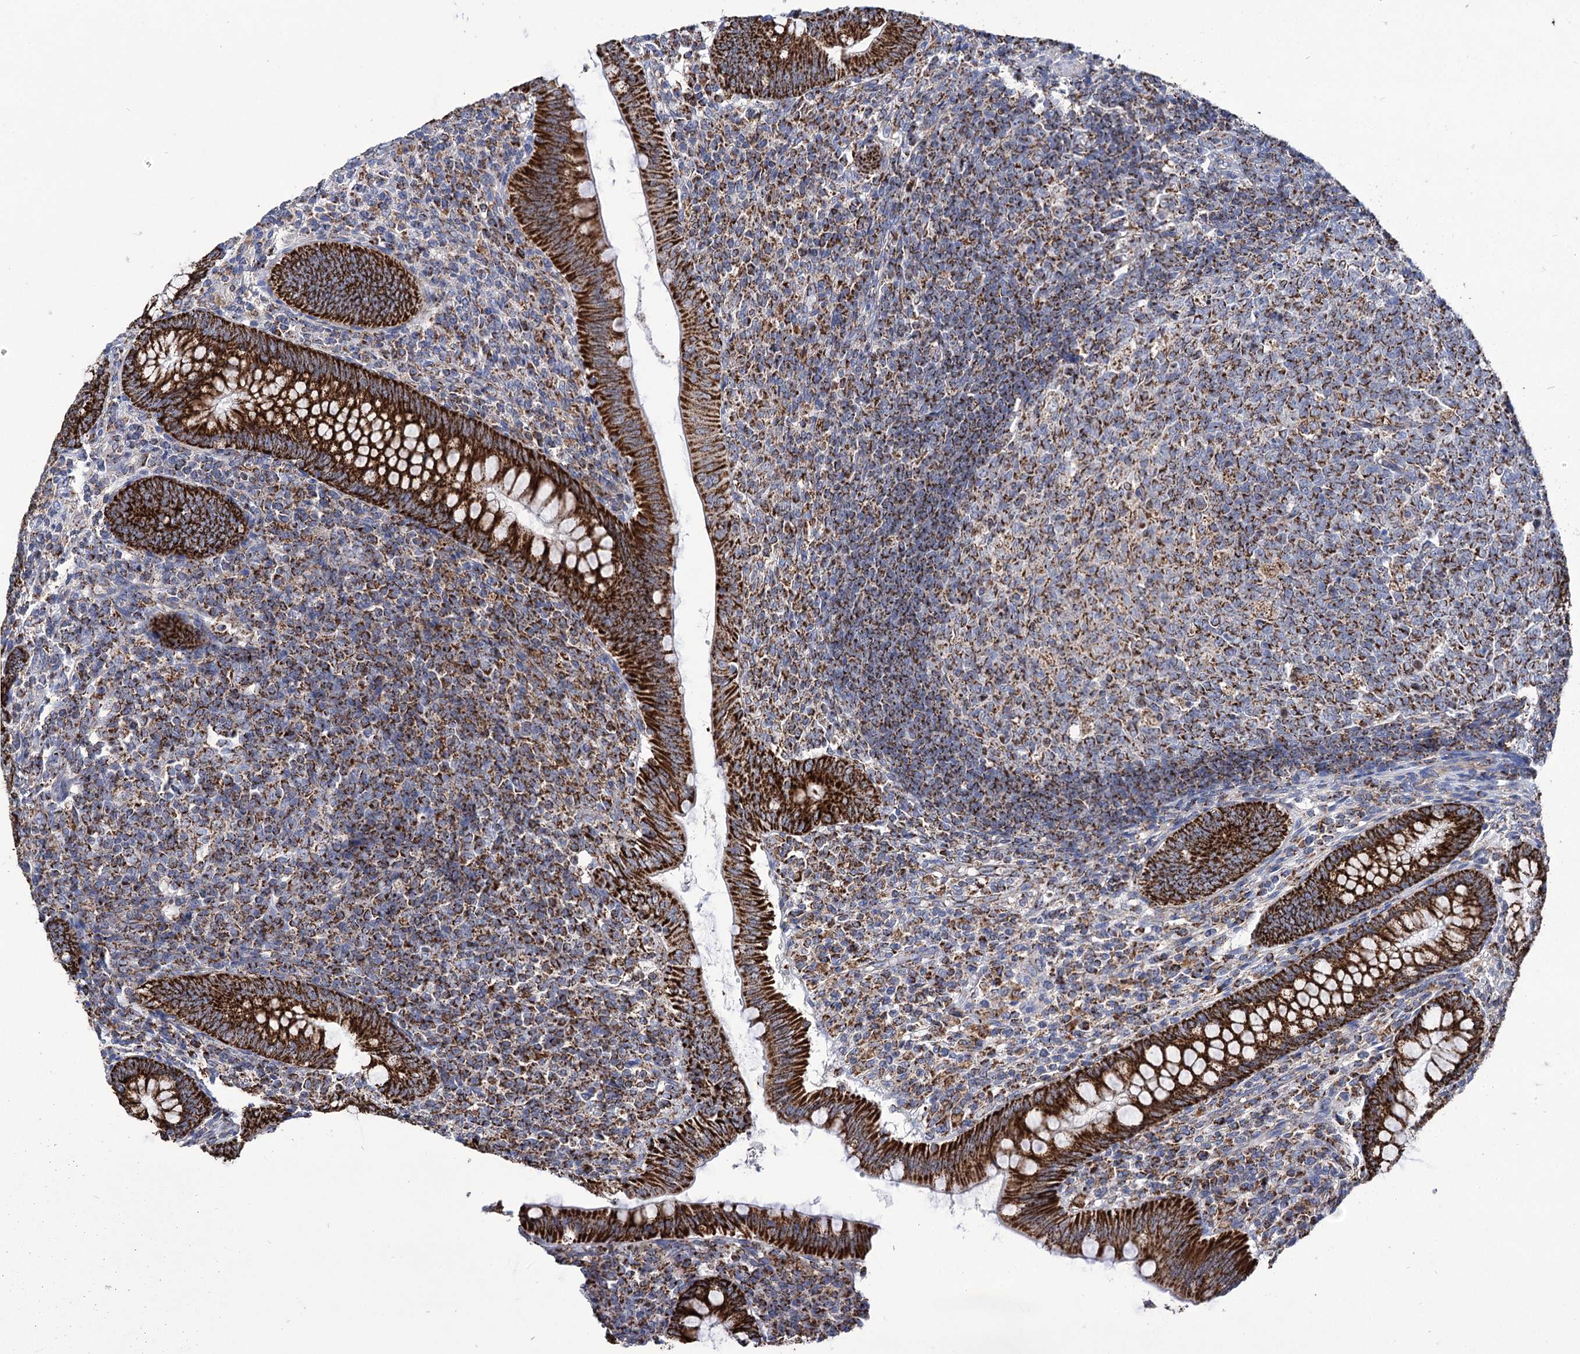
{"staining": {"intensity": "strong", "quantity": ">75%", "location": "cytoplasmic/membranous"}, "tissue": "appendix", "cell_type": "Glandular cells", "image_type": "normal", "snomed": [{"axis": "morphology", "description": "Normal tissue, NOS"}, {"axis": "topography", "description": "Appendix"}], "caption": "A micrograph showing strong cytoplasmic/membranous expression in about >75% of glandular cells in unremarkable appendix, as visualized by brown immunohistochemical staining.", "gene": "ABHD10", "patient": {"sex": "male", "age": 14}}